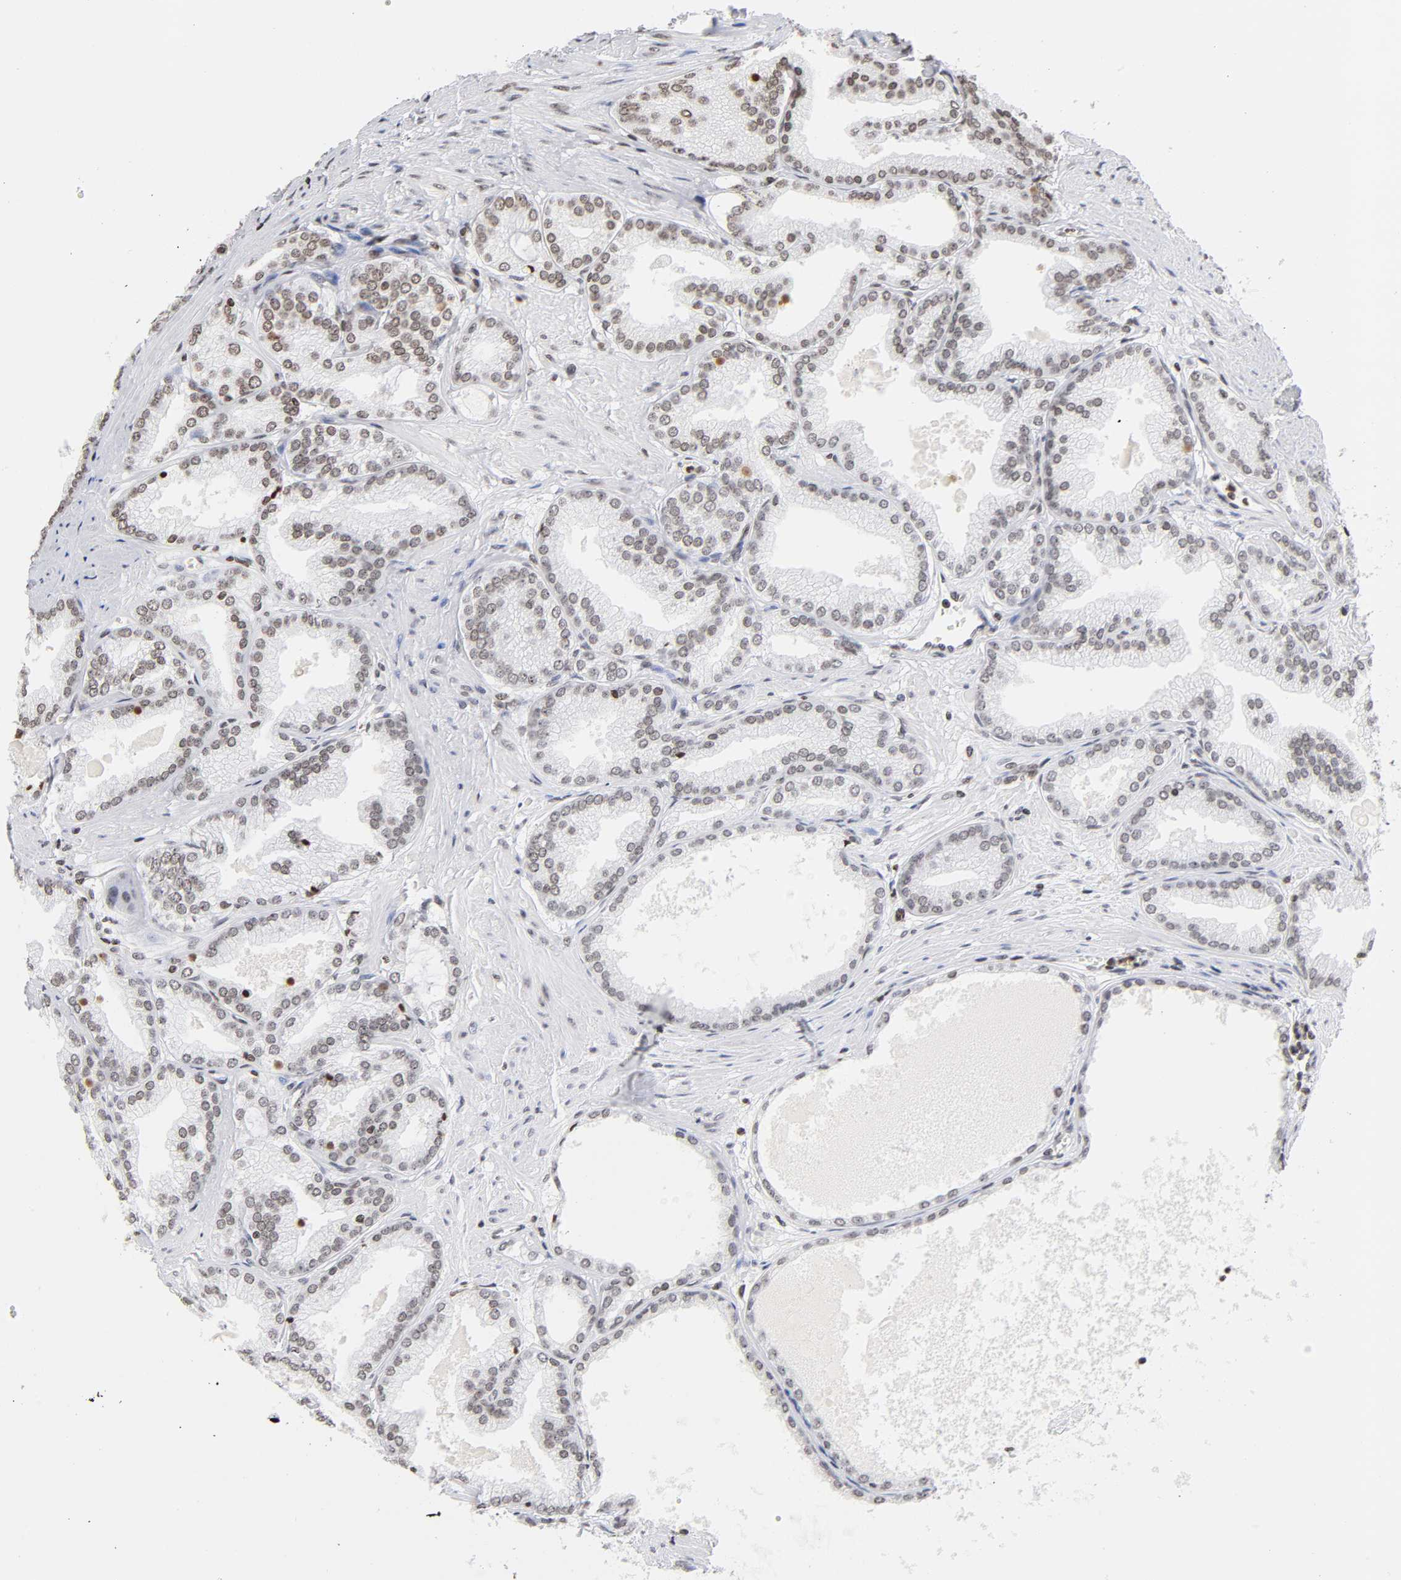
{"staining": {"intensity": "weak", "quantity": "25%-75%", "location": "nuclear"}, "tissue": "prostate cancer", "cell_type": "Tumor cells", "image_type": "cancer", "snomed": [{"axis": "morphology", "description": "Adenocarcinoma, High grade"}, {"axis": "topography", "description": "Prostate"}], "caption": "High-power microscopy captured an immunohistochemistry (IHC) photomicrograph of prostate adenocarcinoma (high-grade), revealing weak nuclear expression in approximately 25%-75% of tumor cells.", "gene": "H2AC12", "patient": {"sex": "male", "age": 61}}